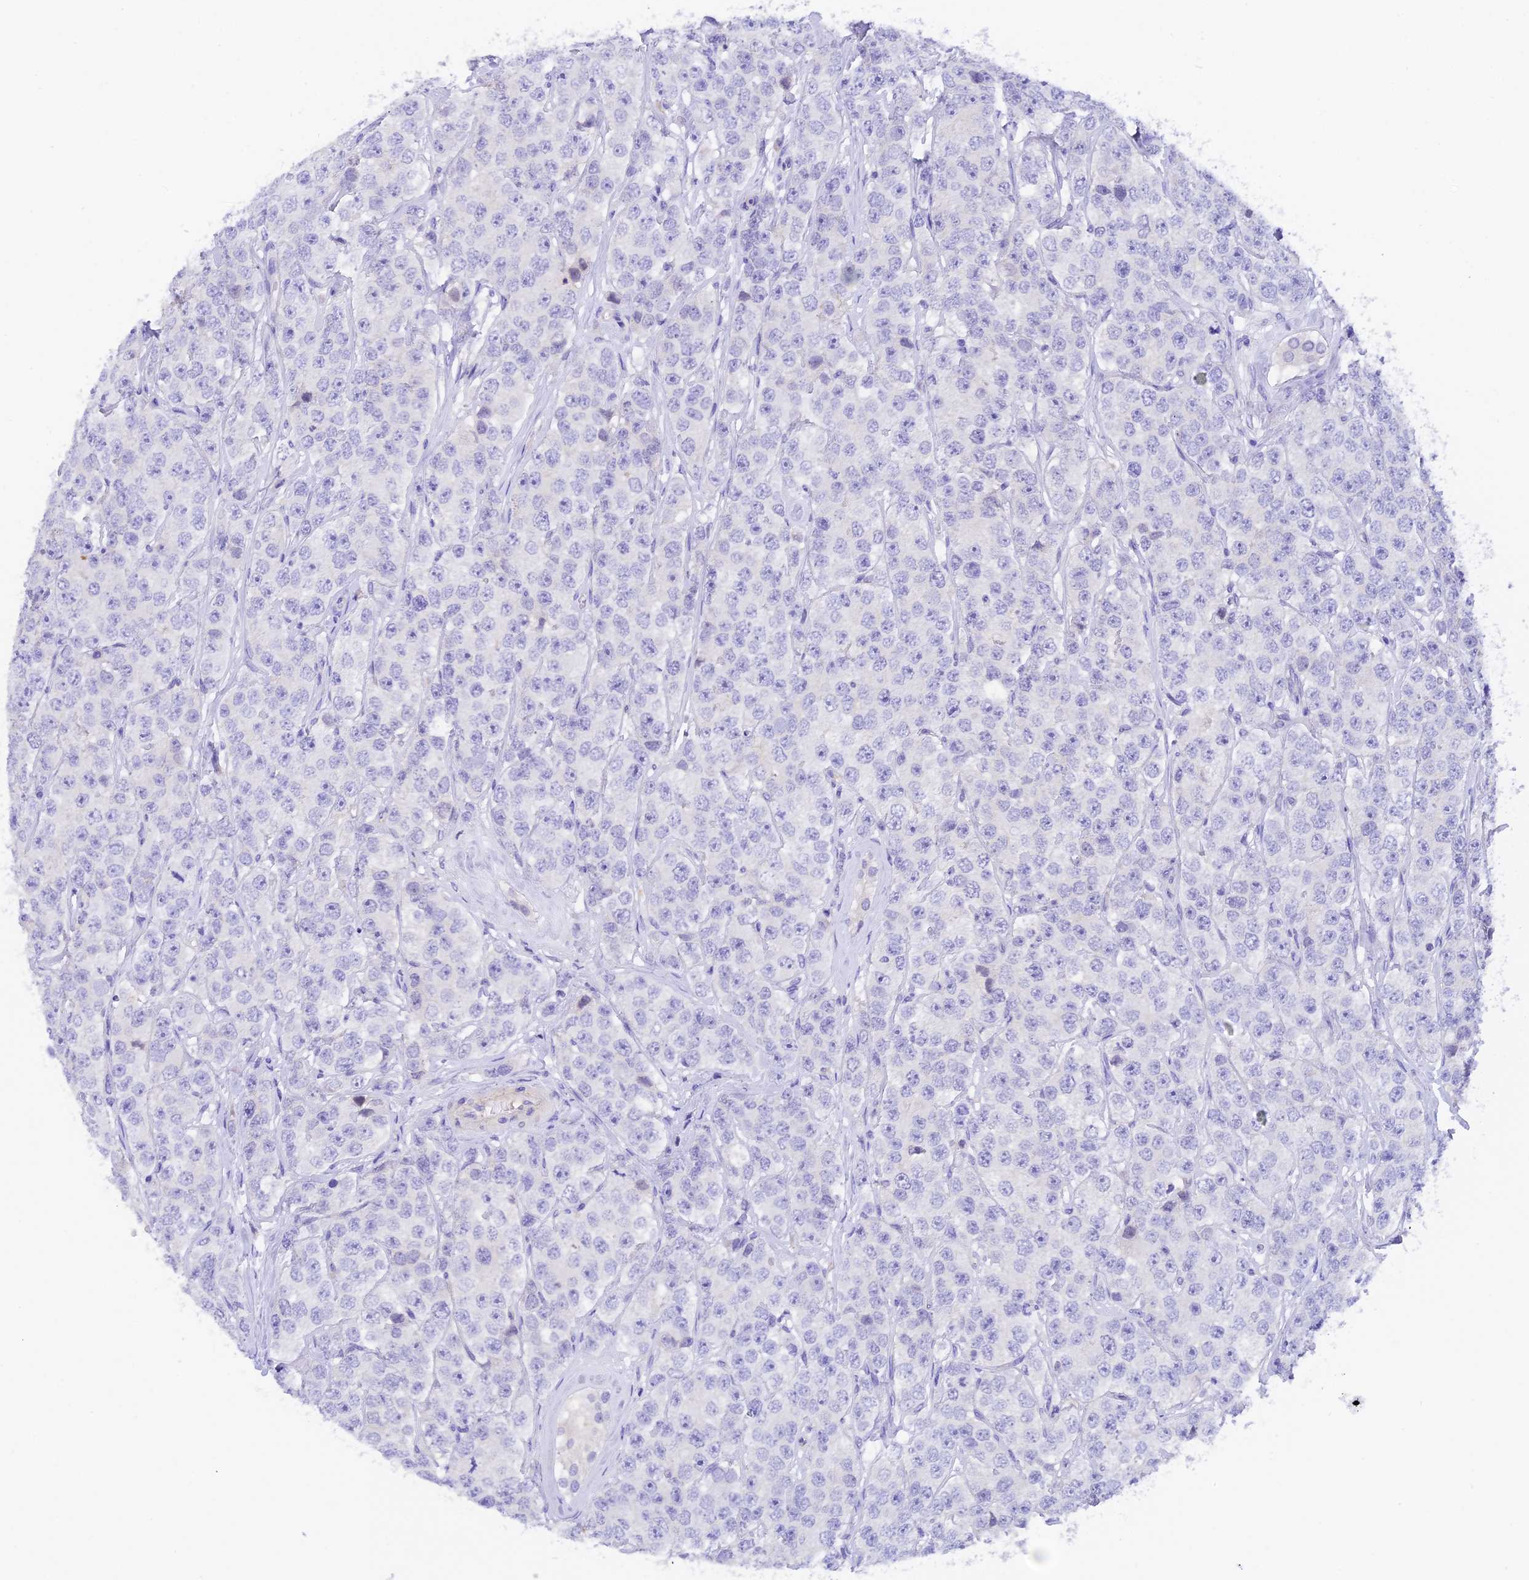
{"staining": {"intensity": "negative", "quantity": "none", "location": "none"}, "tissue": "testis cancer", "cell_type": "Tumor cells", "image_type": "cancer", "snomed": [{"axis": "morphology", "description": "Seminoma, NOS"}, {"axis": "topography", "description": "Testis"}], "caption": "Human testis seminoma stained for a protein using immunohistochemistry (IHC) exhibits no positivity in tumor cells.", "gene": "COL6A5", "patient": {"sex": "male", "age": 28}}